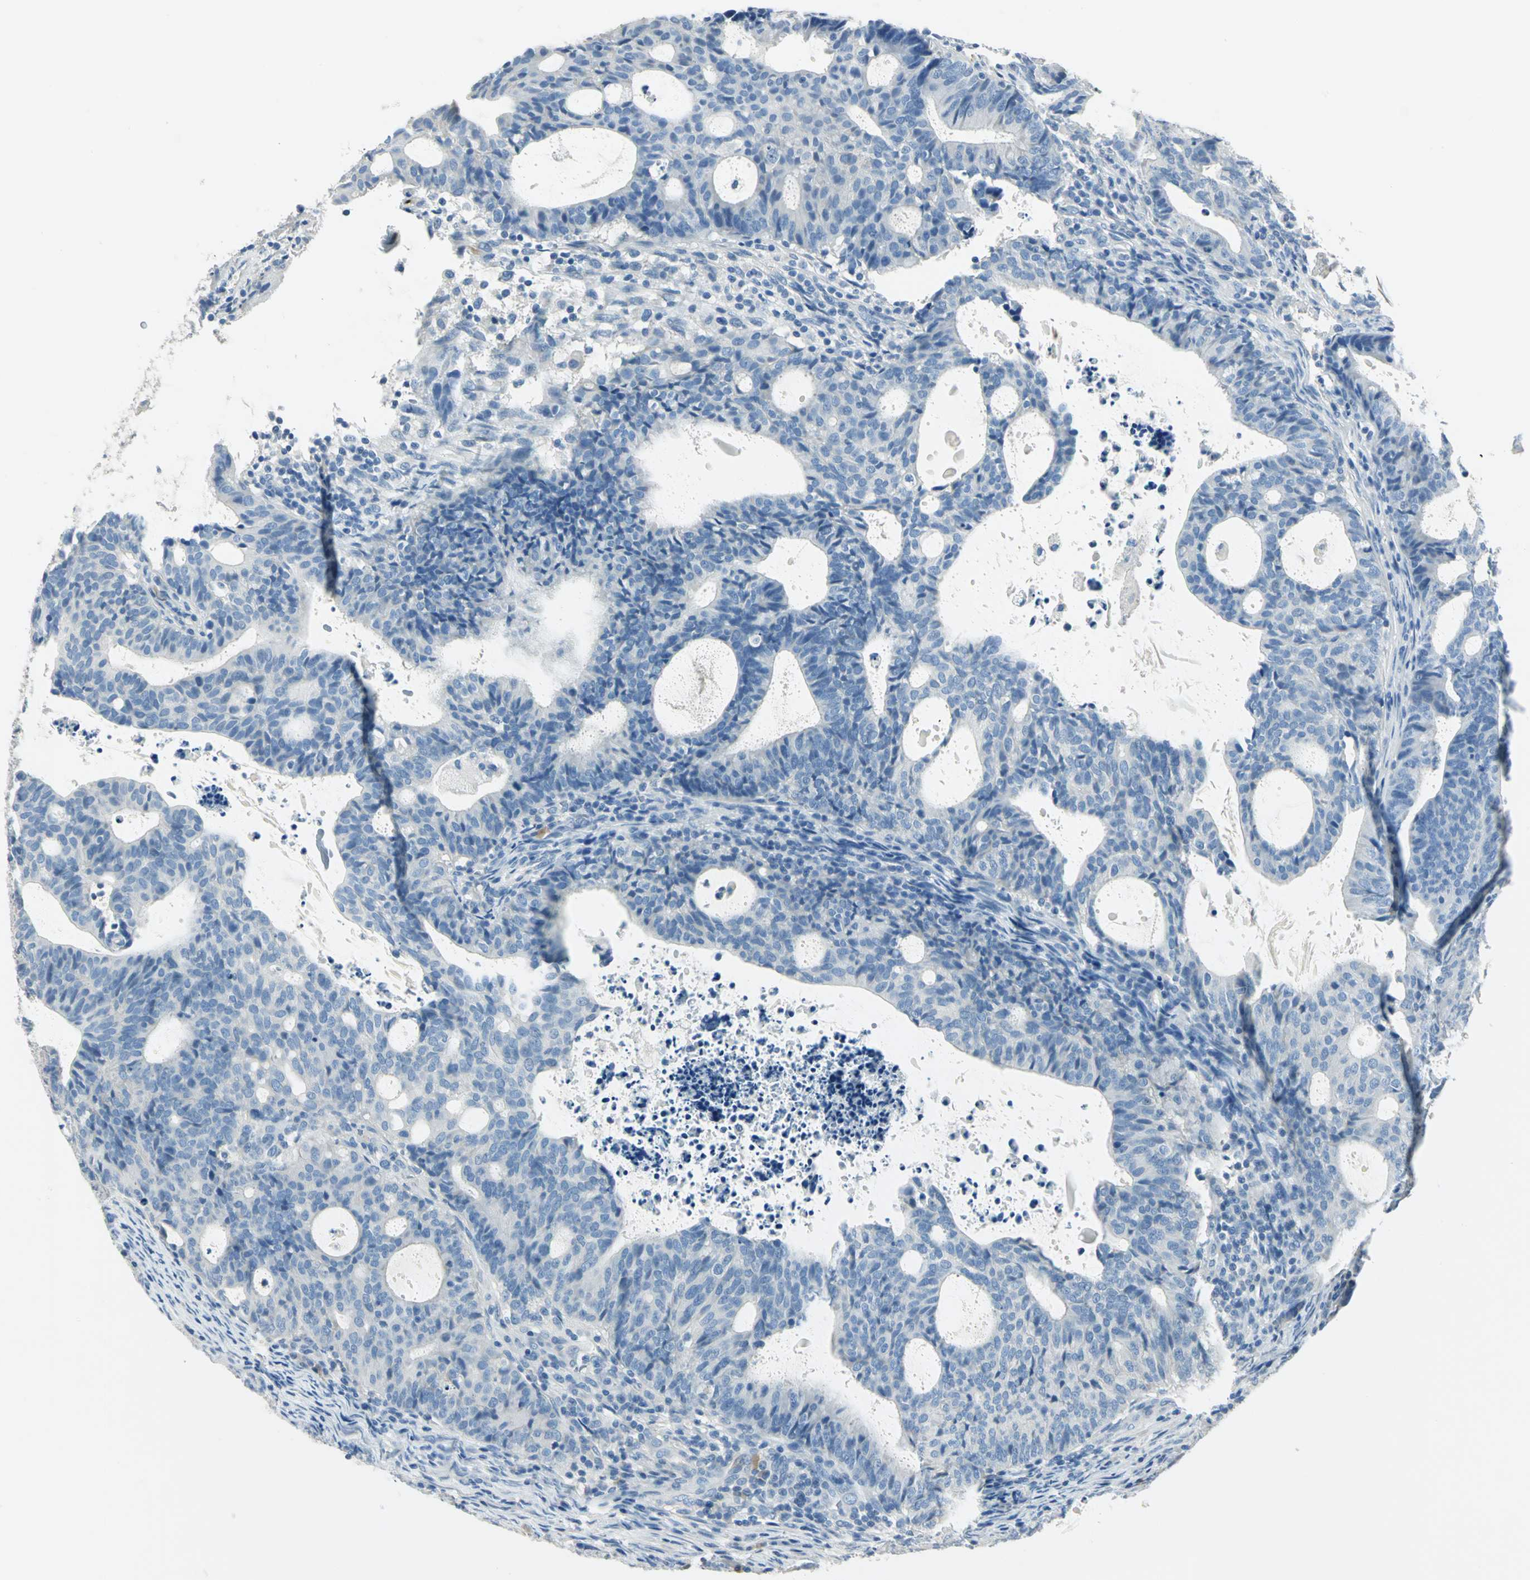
{"staining": {"intensity": "negative", "quantity": "none", "location": "none"}, "tissue": "endometrial cancer", "cell_type": "Tumor cells", "image_type": "cancer", "snomed": [{"axis": "morphology", "description": "Adenocarcinoma, NOS"}, {"axis": "topography", "description": "Uterus"}], "caption": "Micrograph shows no protein positivity in tumor cells of endometrial adenocarcinoma tissue. Brightfield microscopy of immunohistochemistry stained with DAB (brown) and hematoxylin (blue), captured at high magnification.", "gene": "UCHL1", "patient": {"sex": "female", "age": 83}}